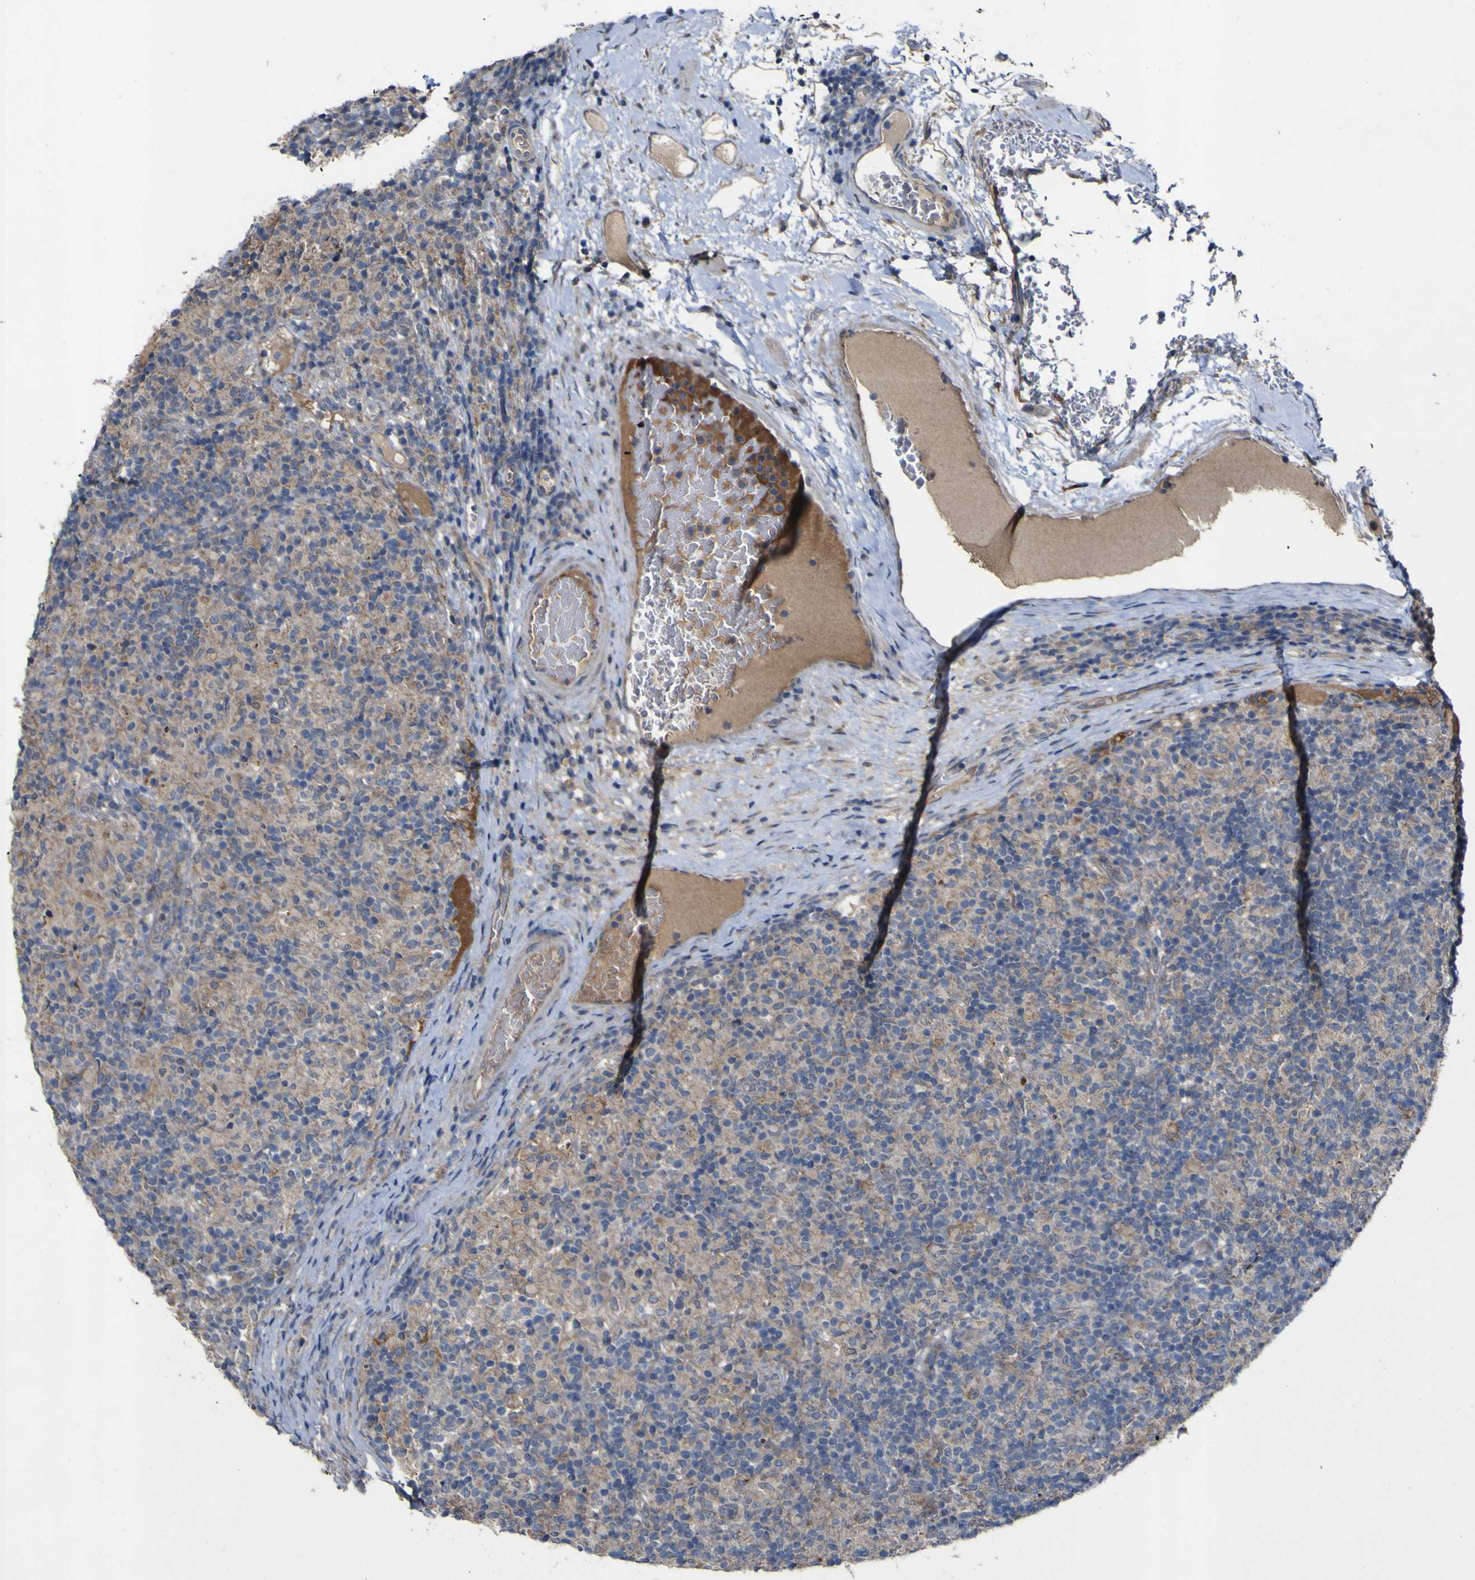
{"staining": {"intensity": "weak", "quantity": ">75%", "location": "cytoplasmic/membranous"}, "tissue": "lymphoma", "cell_type": "Tumor cells", "image_type": "cancer", "snomed": [{"axis": "morphology", "description": "Hodgkin's disease, NOS"}, {"axis": "topography", "description": "Lymph node"}], "caption": "There is low levels of weak cytoplasmic/membranous expression in tumor cells of Hodgkin's disease, as demonstrated by immunohistochemical staining (brown color).", "gene": "IRAK2", "patient": {"sex": "male", "age": 70}}